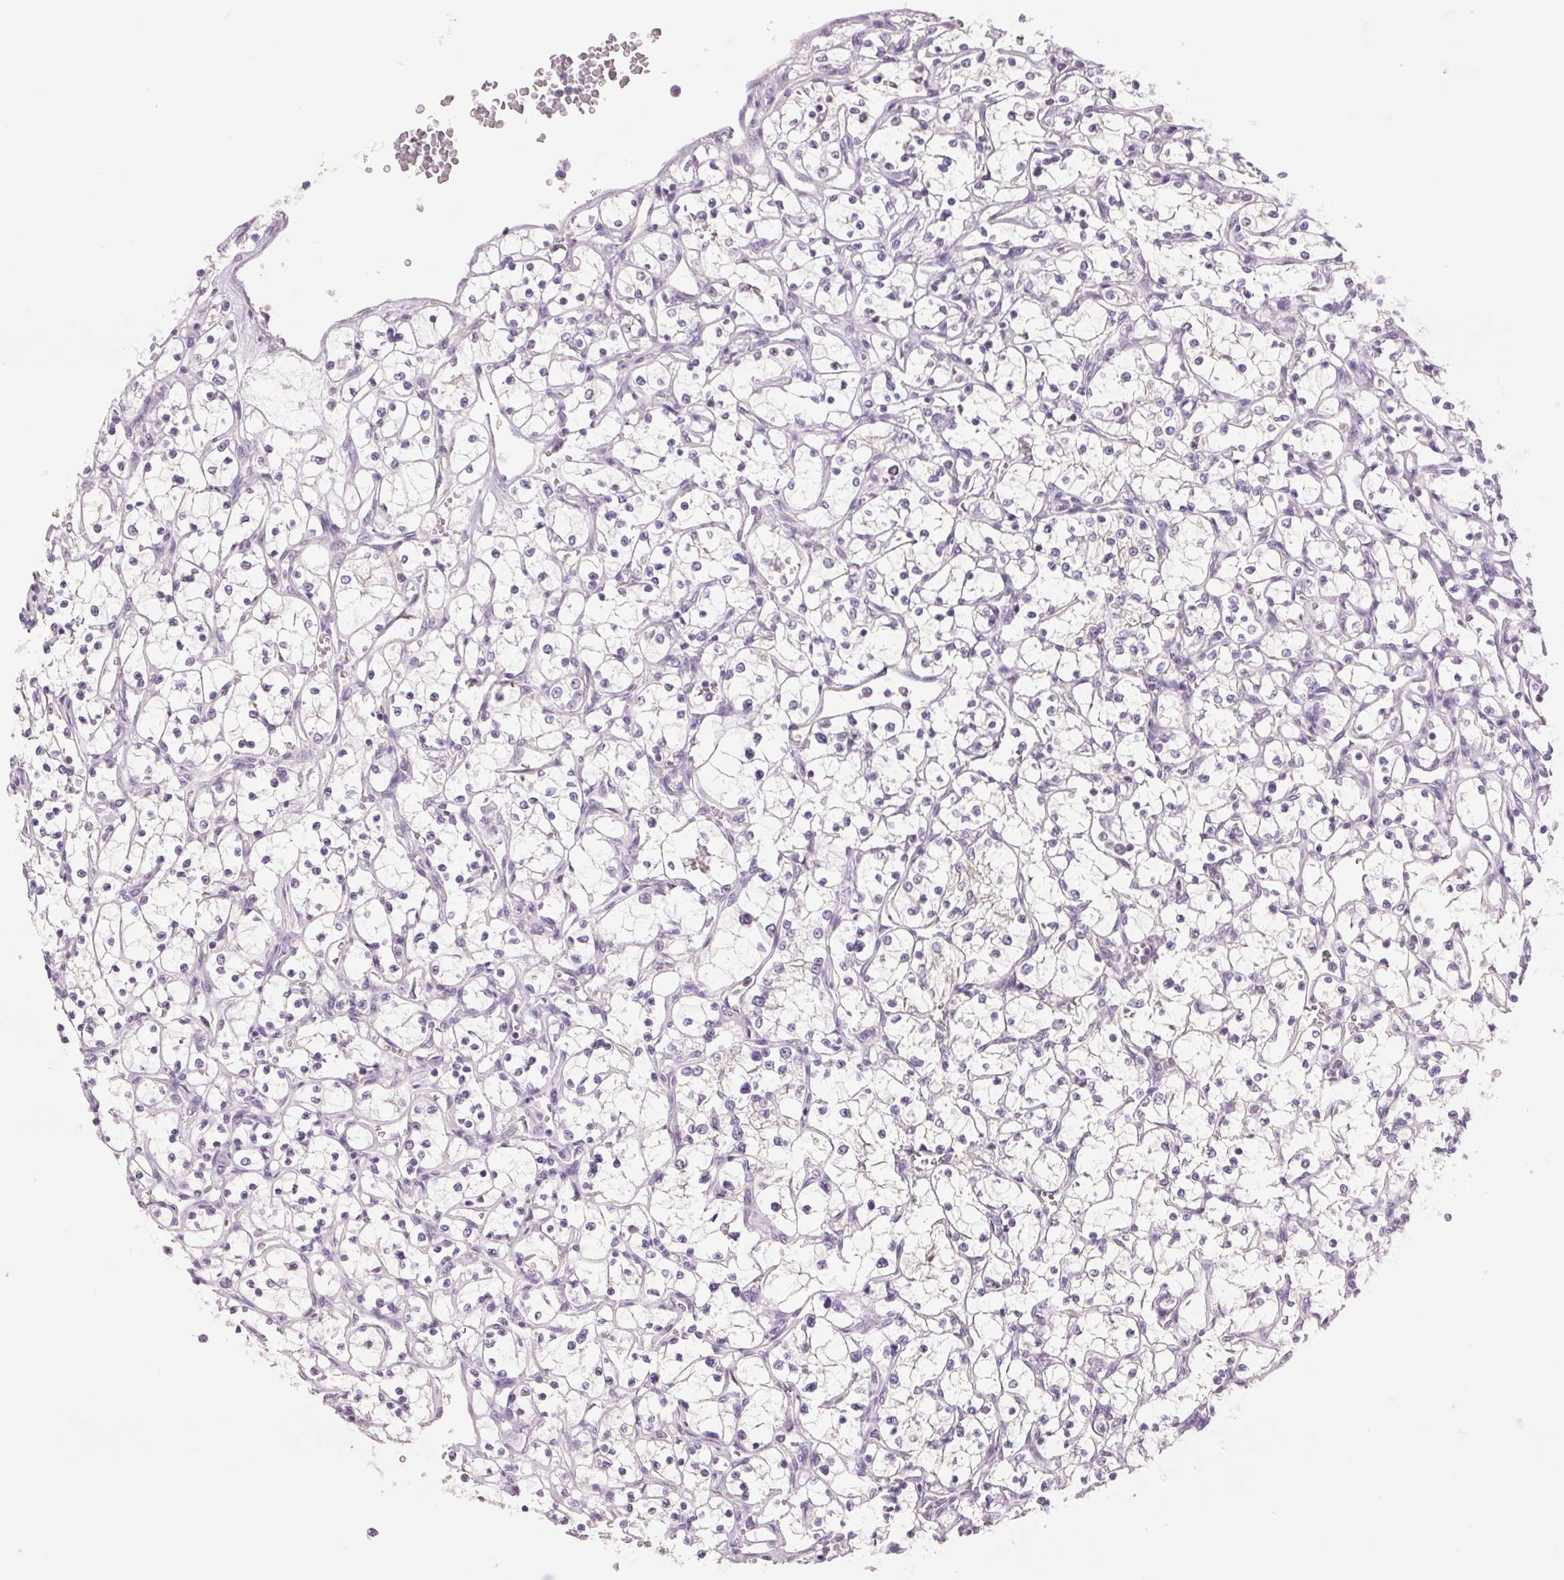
{"staining": {"intensity": "negative", "quantity": "none", "location": "none"}, "tissue": "renal cancer", "cell_type": "Tumor cells", "image_type": "cancer", "snomed": [{"axis": "morphology", "description": "Adenocarcinoma, NOS"}, {"axis": "topography", "description": "Kidney"}], "caption": "A high-resolution photomicrograph shows IHC staining of renal cancer, which displays no significant expression in tumor cells. (DAB (3,3'-diaminobenzidine) immunohistochemistry, high magnification).", "gene": "FXYD4", "patient": {"sex": "female", "age": 69}}